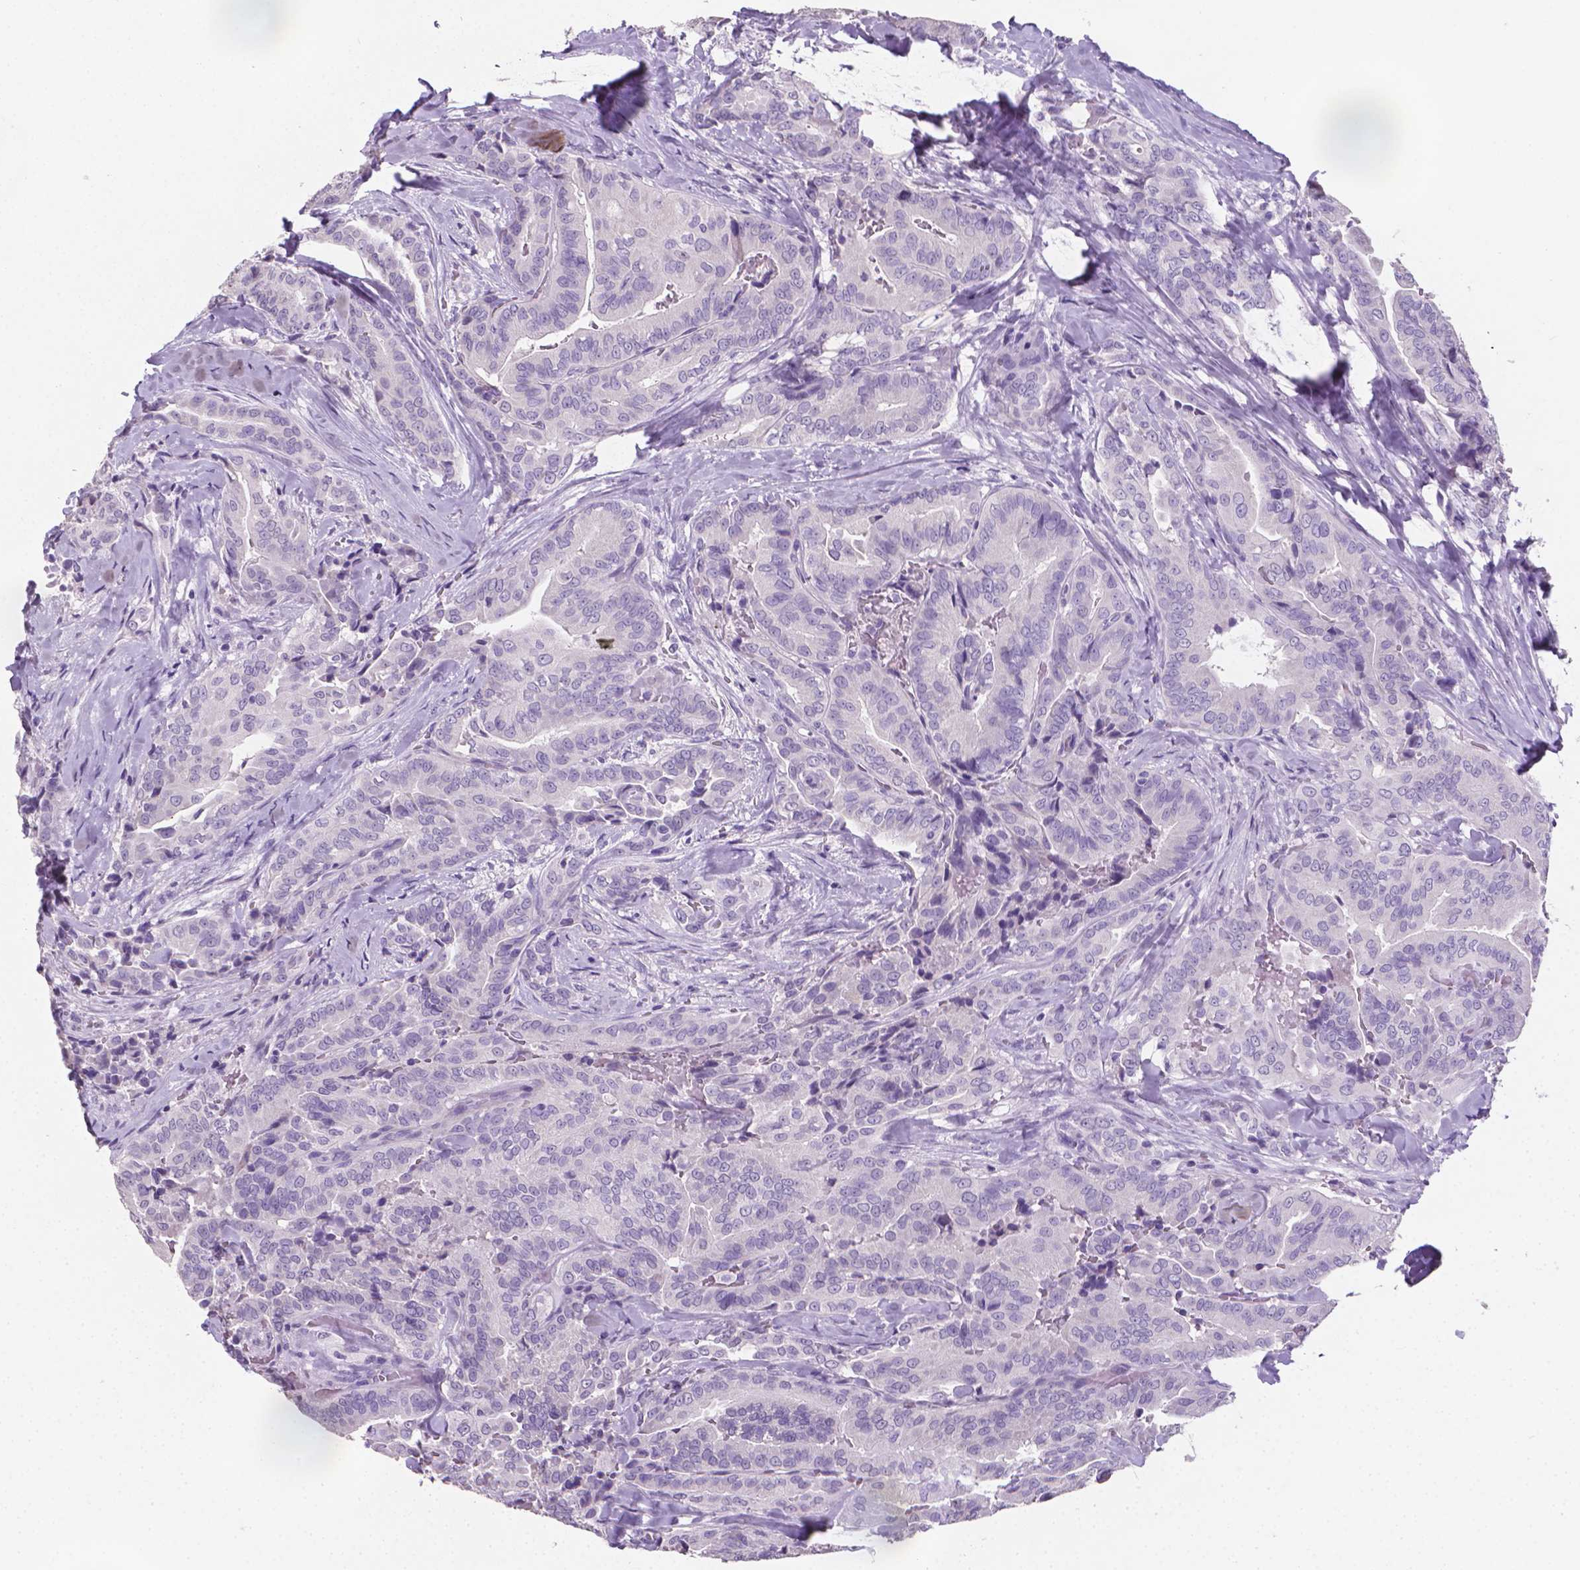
{"staining": {"intensity": "negative", "quantity": "none", "location": "none"}, "tissue": "thyroid cancer", "cell_type": "Tumor cells", "image_type": "cancer", "snomed": [{"axis": "morphology", "description": "Papillary adenocarcinoma, NOS"}, {"axis": "topography", "description": "Thyroid gland"}], "caption": "IHC of thyroid cancer (papillary adenocarcinoma) demonstrates no positivity in tumor cells. Brightfield microscopy of immunohistochemistry (IHC) stained with DAB (3,3'-diaminobenzidine) (brown) and hematoxylin (blue), captured at high magnification.", "gene": "XPNPEP2", "patient": {"sex": "male", "age": 61}}